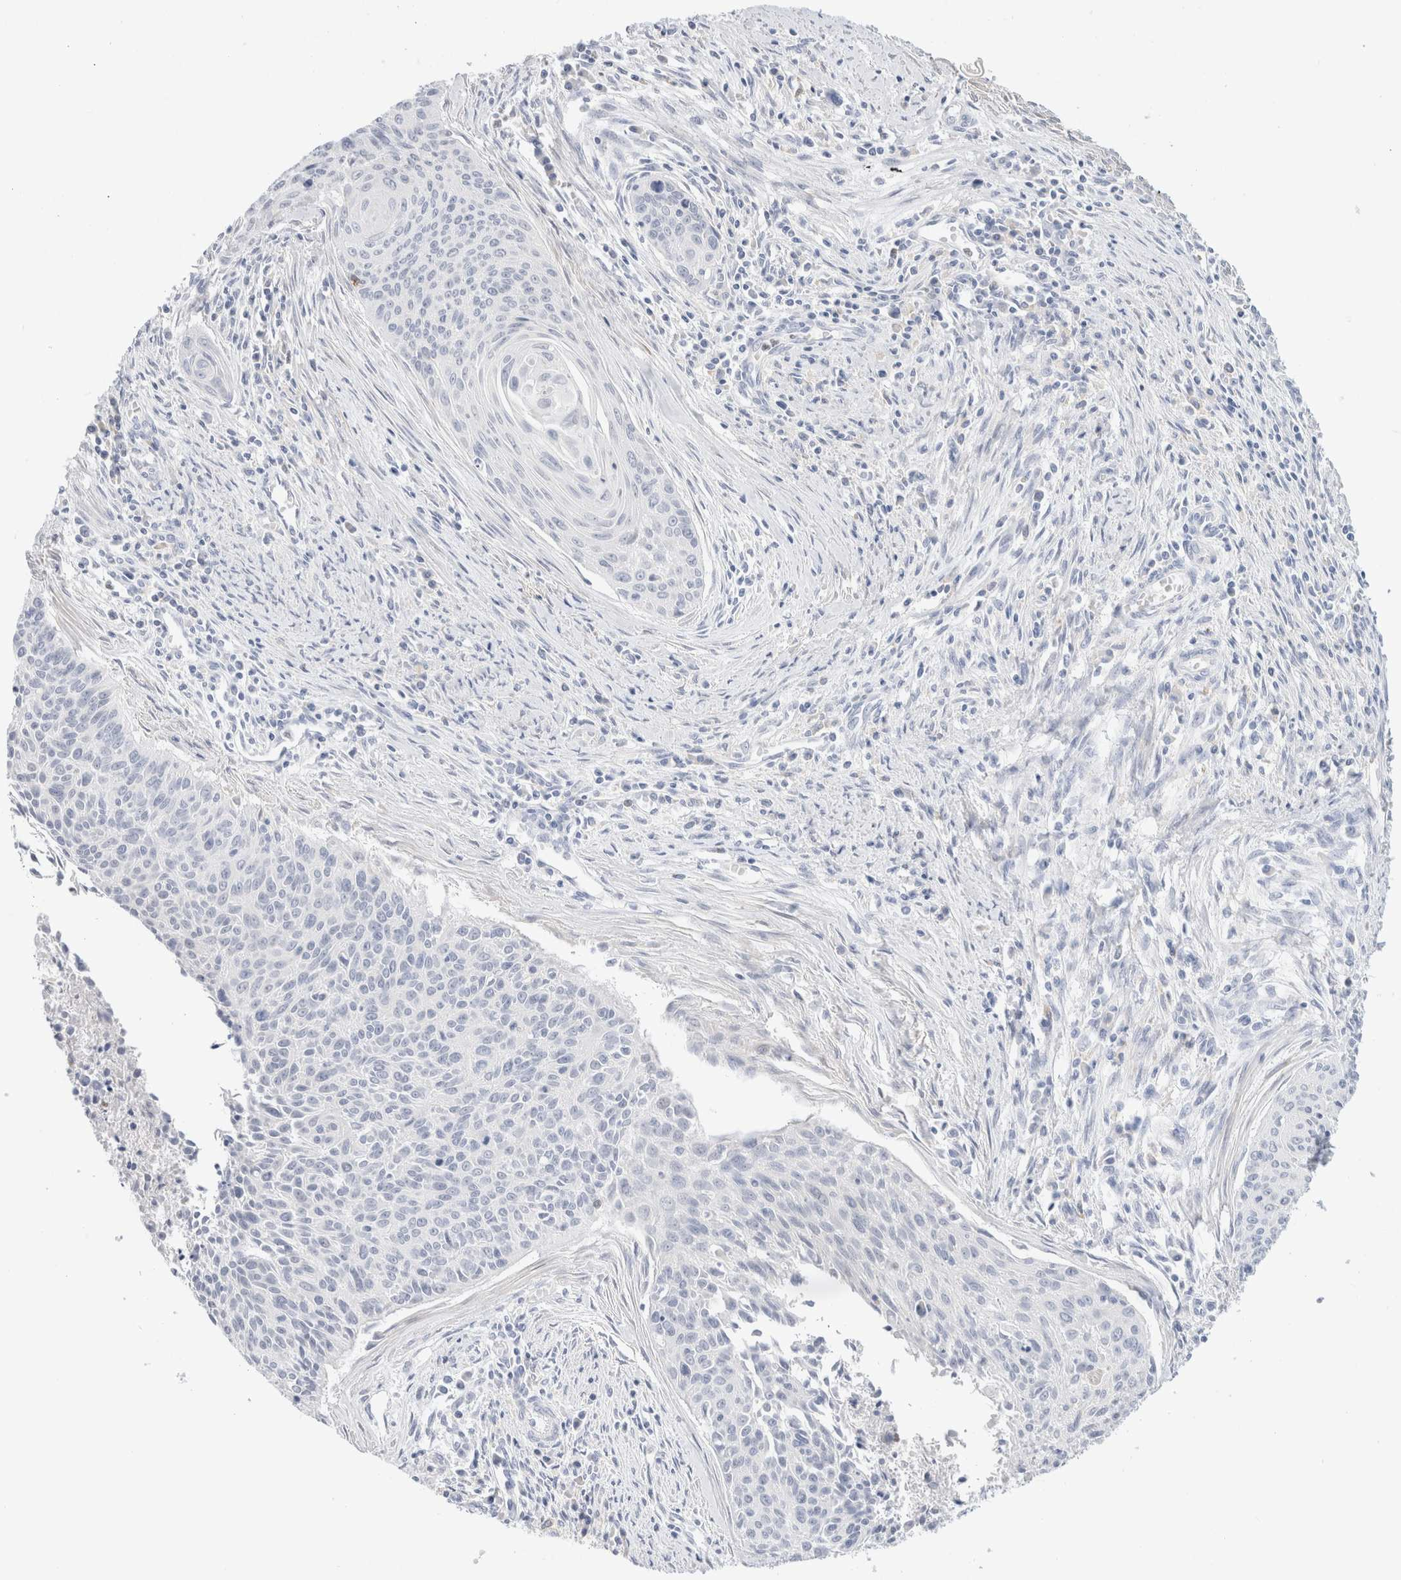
{"staining": {"intensity": "negative", "quantity": "none", "location": "none"}, "tissue": "cervical cancer", "cell_type": "Tumor cells", "image_type": "cancer", "snomed": [{"axis": "morphology", "description": "Squamous cell carcinoma, NOS"}, {"axis": "topography", "description": "Cervix"}], "caption": "A photomicrograph of squamous cell carcinoma (cervical) stained for a protein shows no brown staining in tumor cells. Brightfield microscopy of IHC stained with DAB (brown) and hematoxylin (blue), captured at high magnification.", "gene": "ADAM30", "patient": {"sex": "female", "age": 55}}